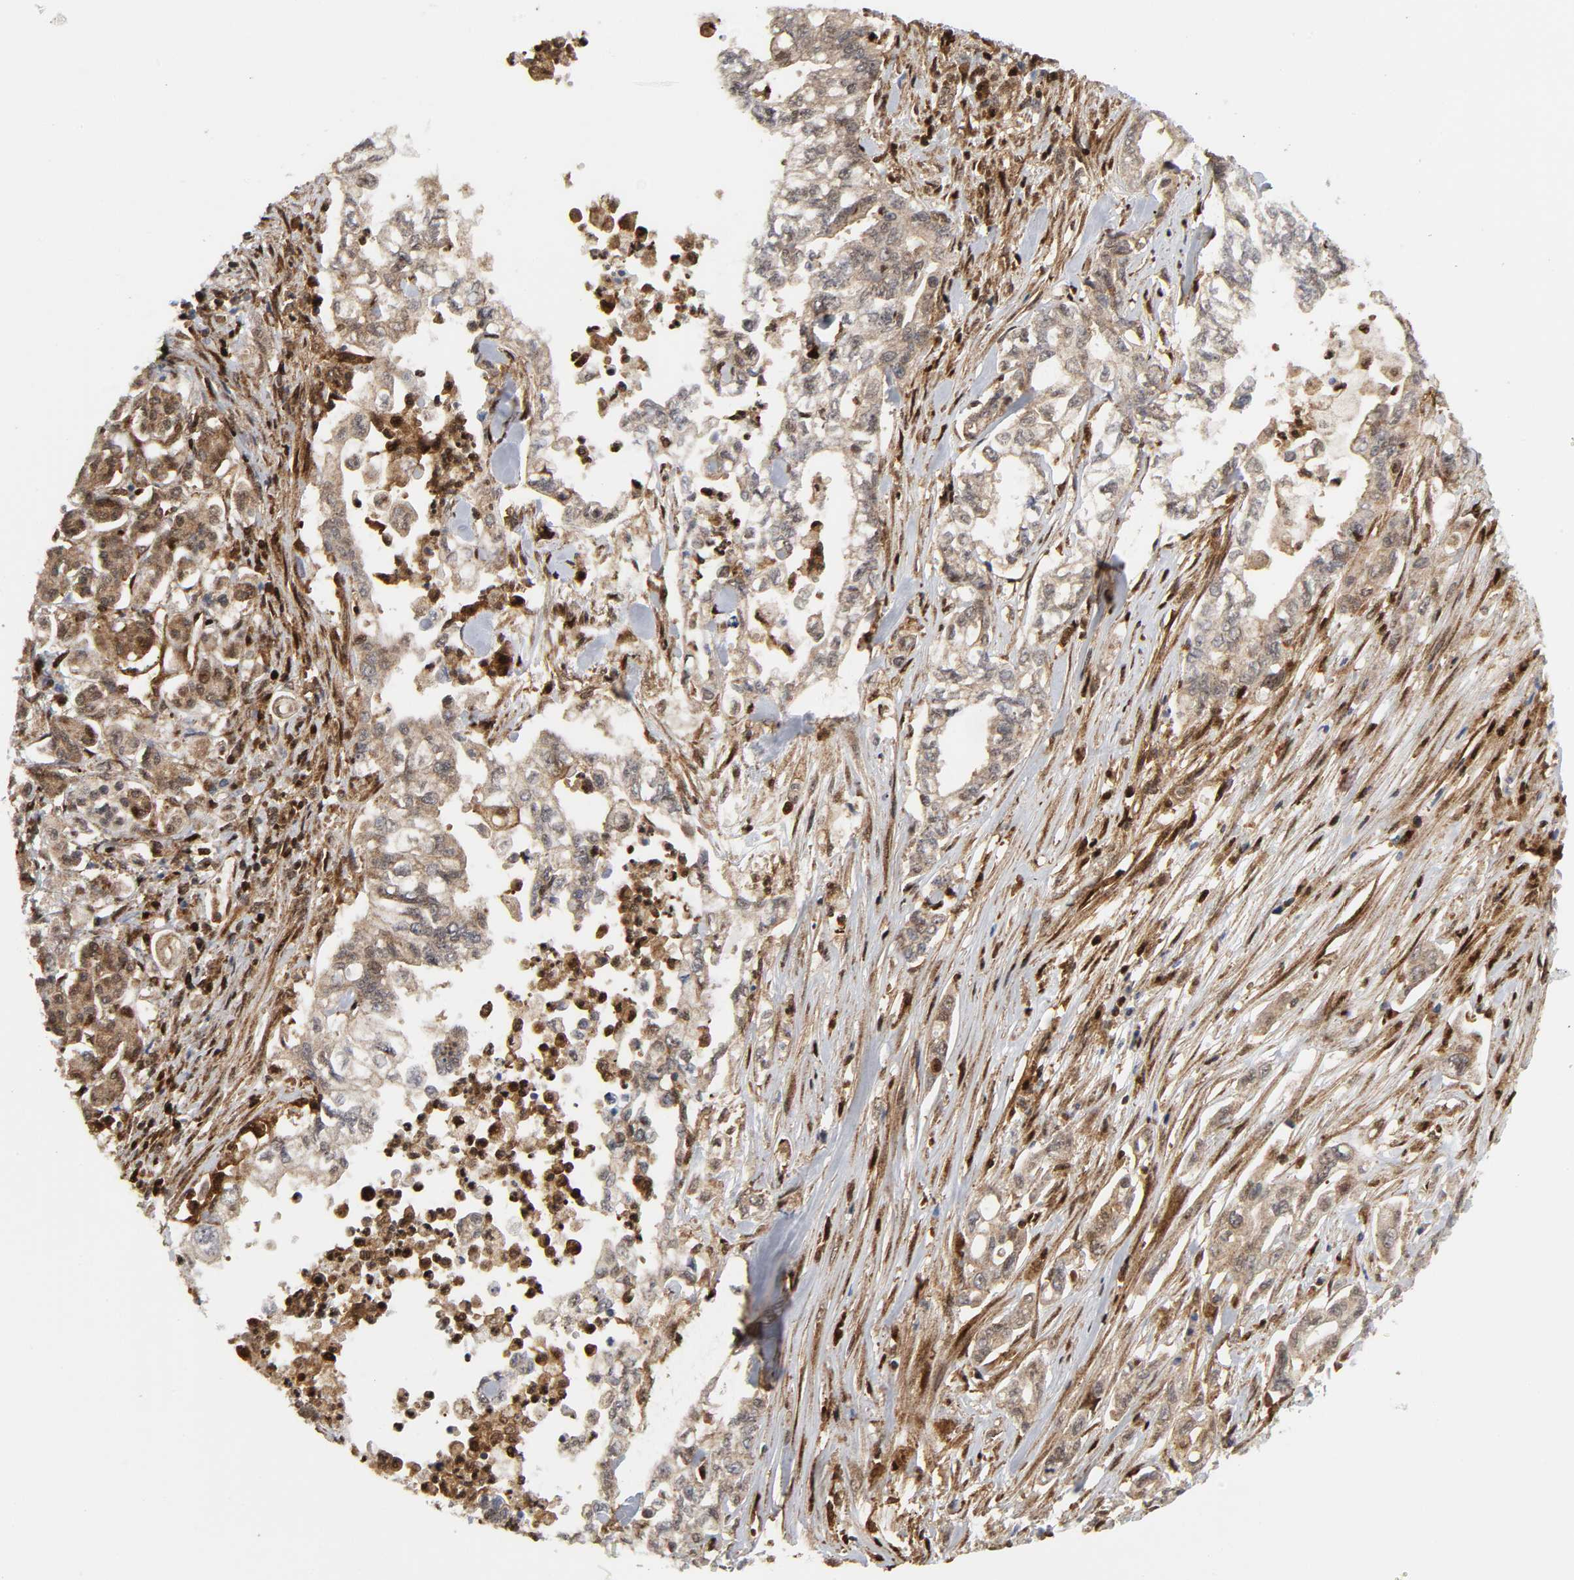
{"staining": {"intensity": "weak", "quantity": "<25%", "location": "cytoplasmic/membranous,nuclear"}, "tissue": "pancreatic cancer", "cell_type": "Tumor cells", "image_type": "cancer", "snomed": [{"axis": "morphology", "description": "Normal tissue, NOS"}, {"axis": "topography", "description": "Pancreas"}], "caption": "A micrograph of human pancreatic cancer is negative for staining in tumor cells. The staining is performed using DAB brown chromogen with nuclei counter-stained in using hematoxylin.", "gene": "MAPK1", "patient": {"sex": "male", "age": 42}}